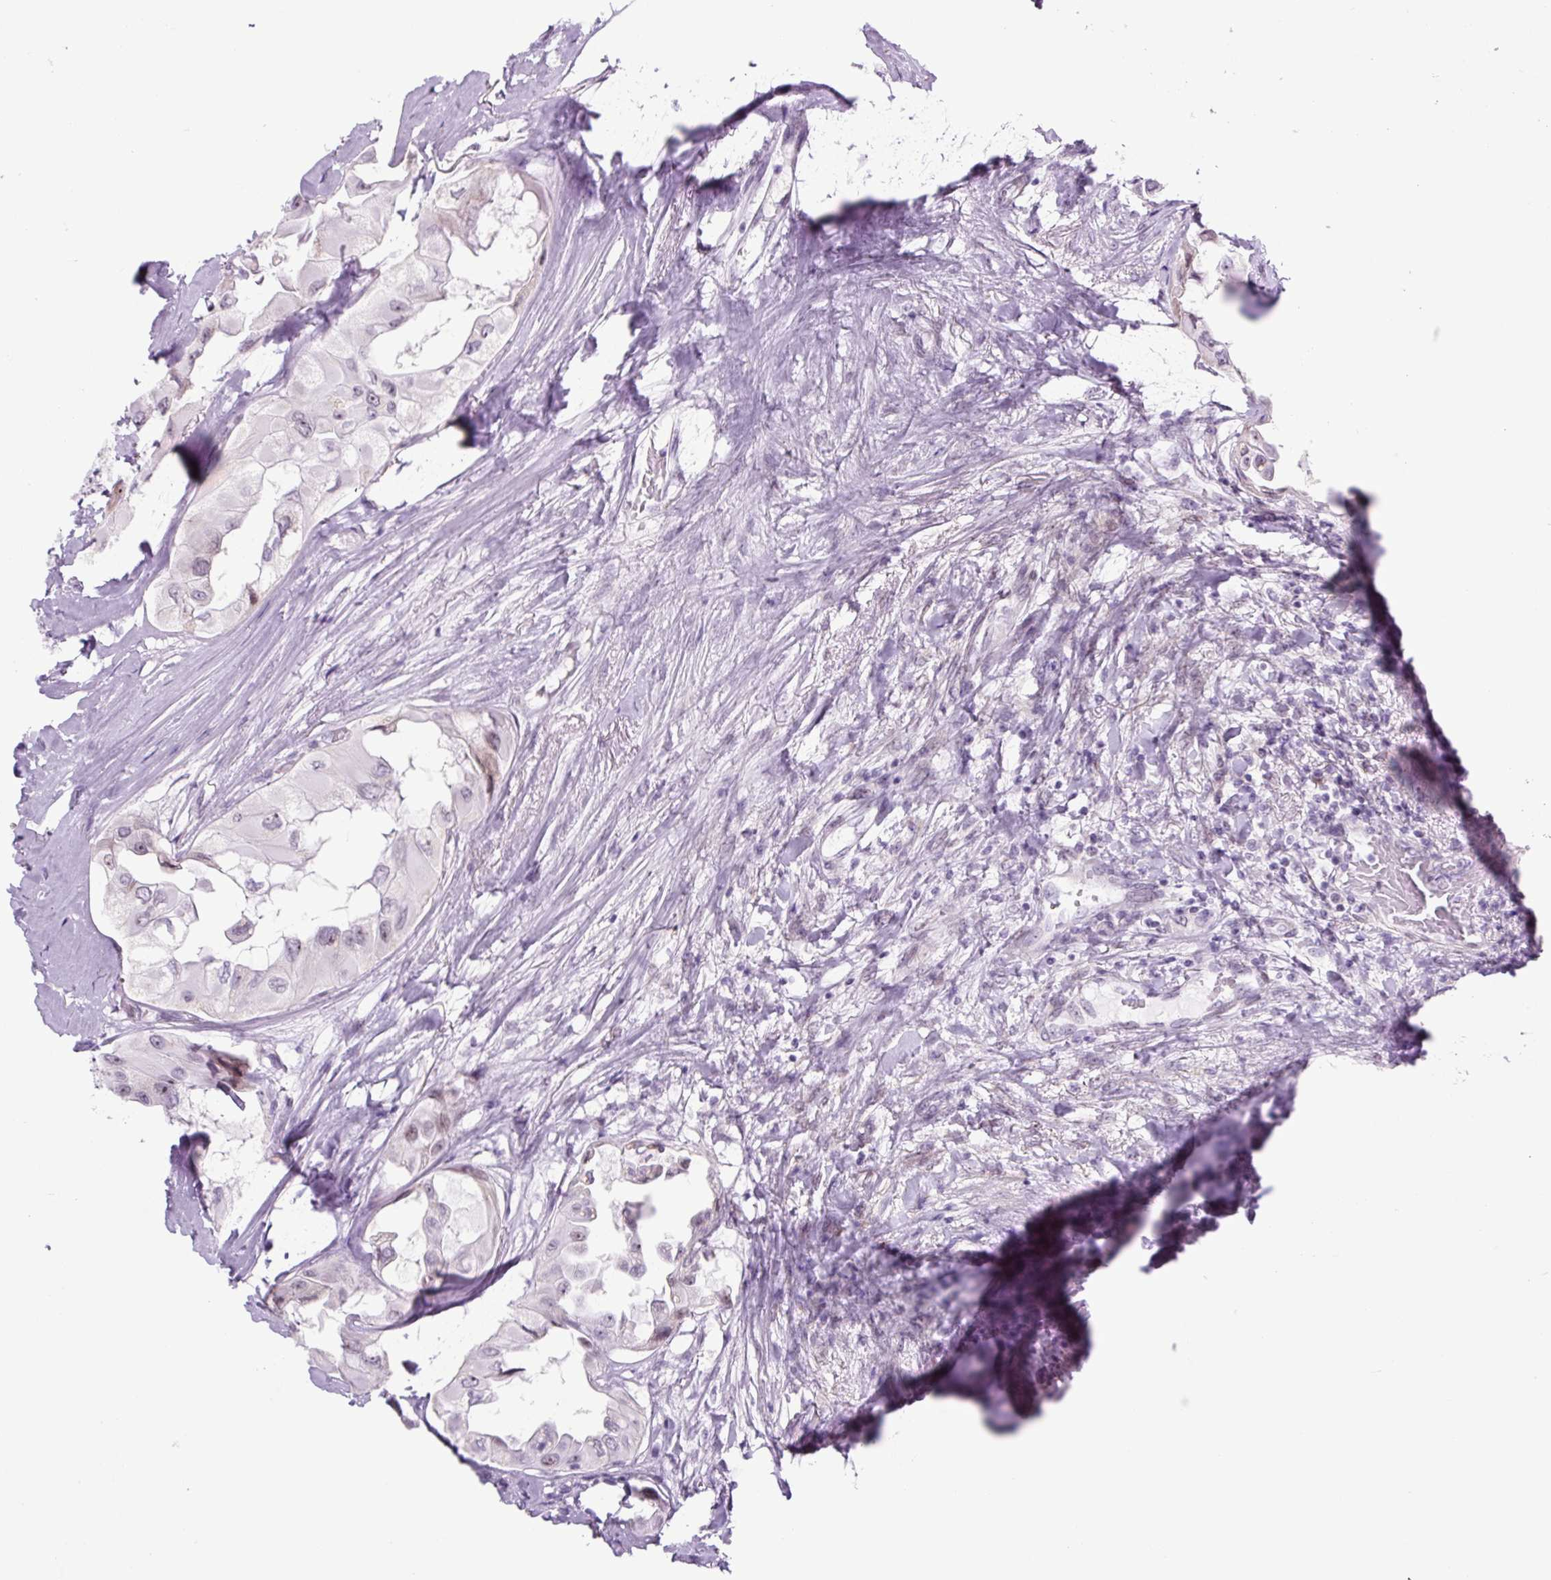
{"staining": {"intensity": "moderate", "quantity": "<25%", "location": "nuclear"}, "tissue": "thyroid cancer", "cell_type": "Tumor cells", "image_type": "cancer", "snomed": [{"axis": "morphology", "description": "Normal tissue, NOS"}, {"axis": "morphology", "description": "Papillary adenocarcinoma, NOS"}, {"axis": "topography", "description": "Thyroid gland"}], "caption": "Thyroid cancer stained for a protein (brown) exhibits moderate nuclear positive expression in approximately <25% of tumor cells.", "gene": "RRS1", "patient": {"sex": "female", "age": 59}}